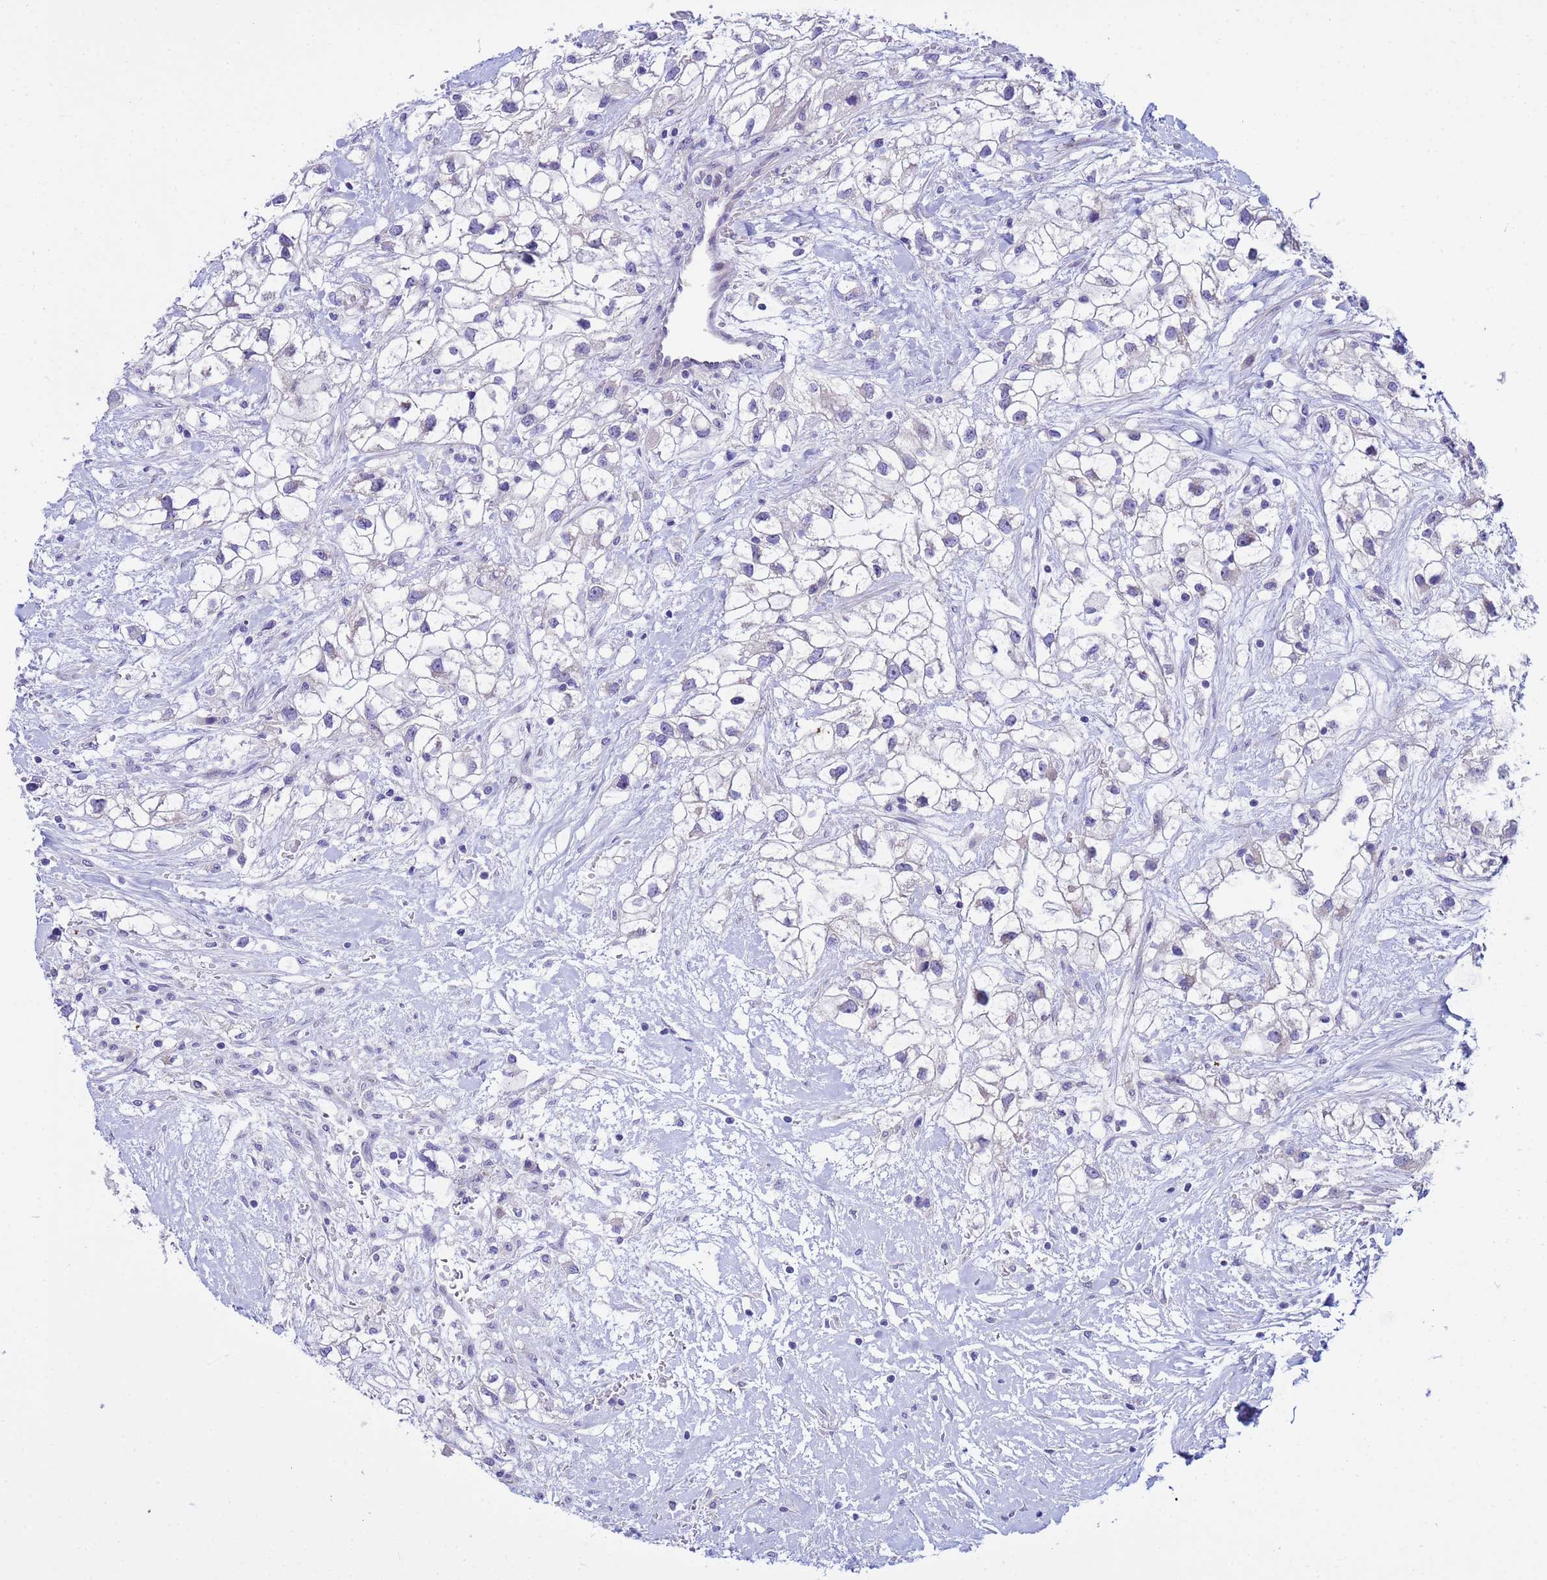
{"staining": {"intensity": "negative", "quantity": "none", "location": "none"}, "tissue": "renal cancer", "cell_type": "Tumor cells", "image_type": "cancer", "snomed": [{"axis": "morphology", "description": "Adenocarcinoma, NOS"}, {"axis": "topography", "description": "Kidney"}], "caption": "High power microscopy image of an immunohistochemistry histopathology image of adenocarcinoma (renal), revealing no significant staining in tumor cells. (DAB (3,3'-diaminobenzidine) immunohistochemistry, high magnification).", "gene": "IGSF11", "patient": {"sex": "male", "age": 59}}